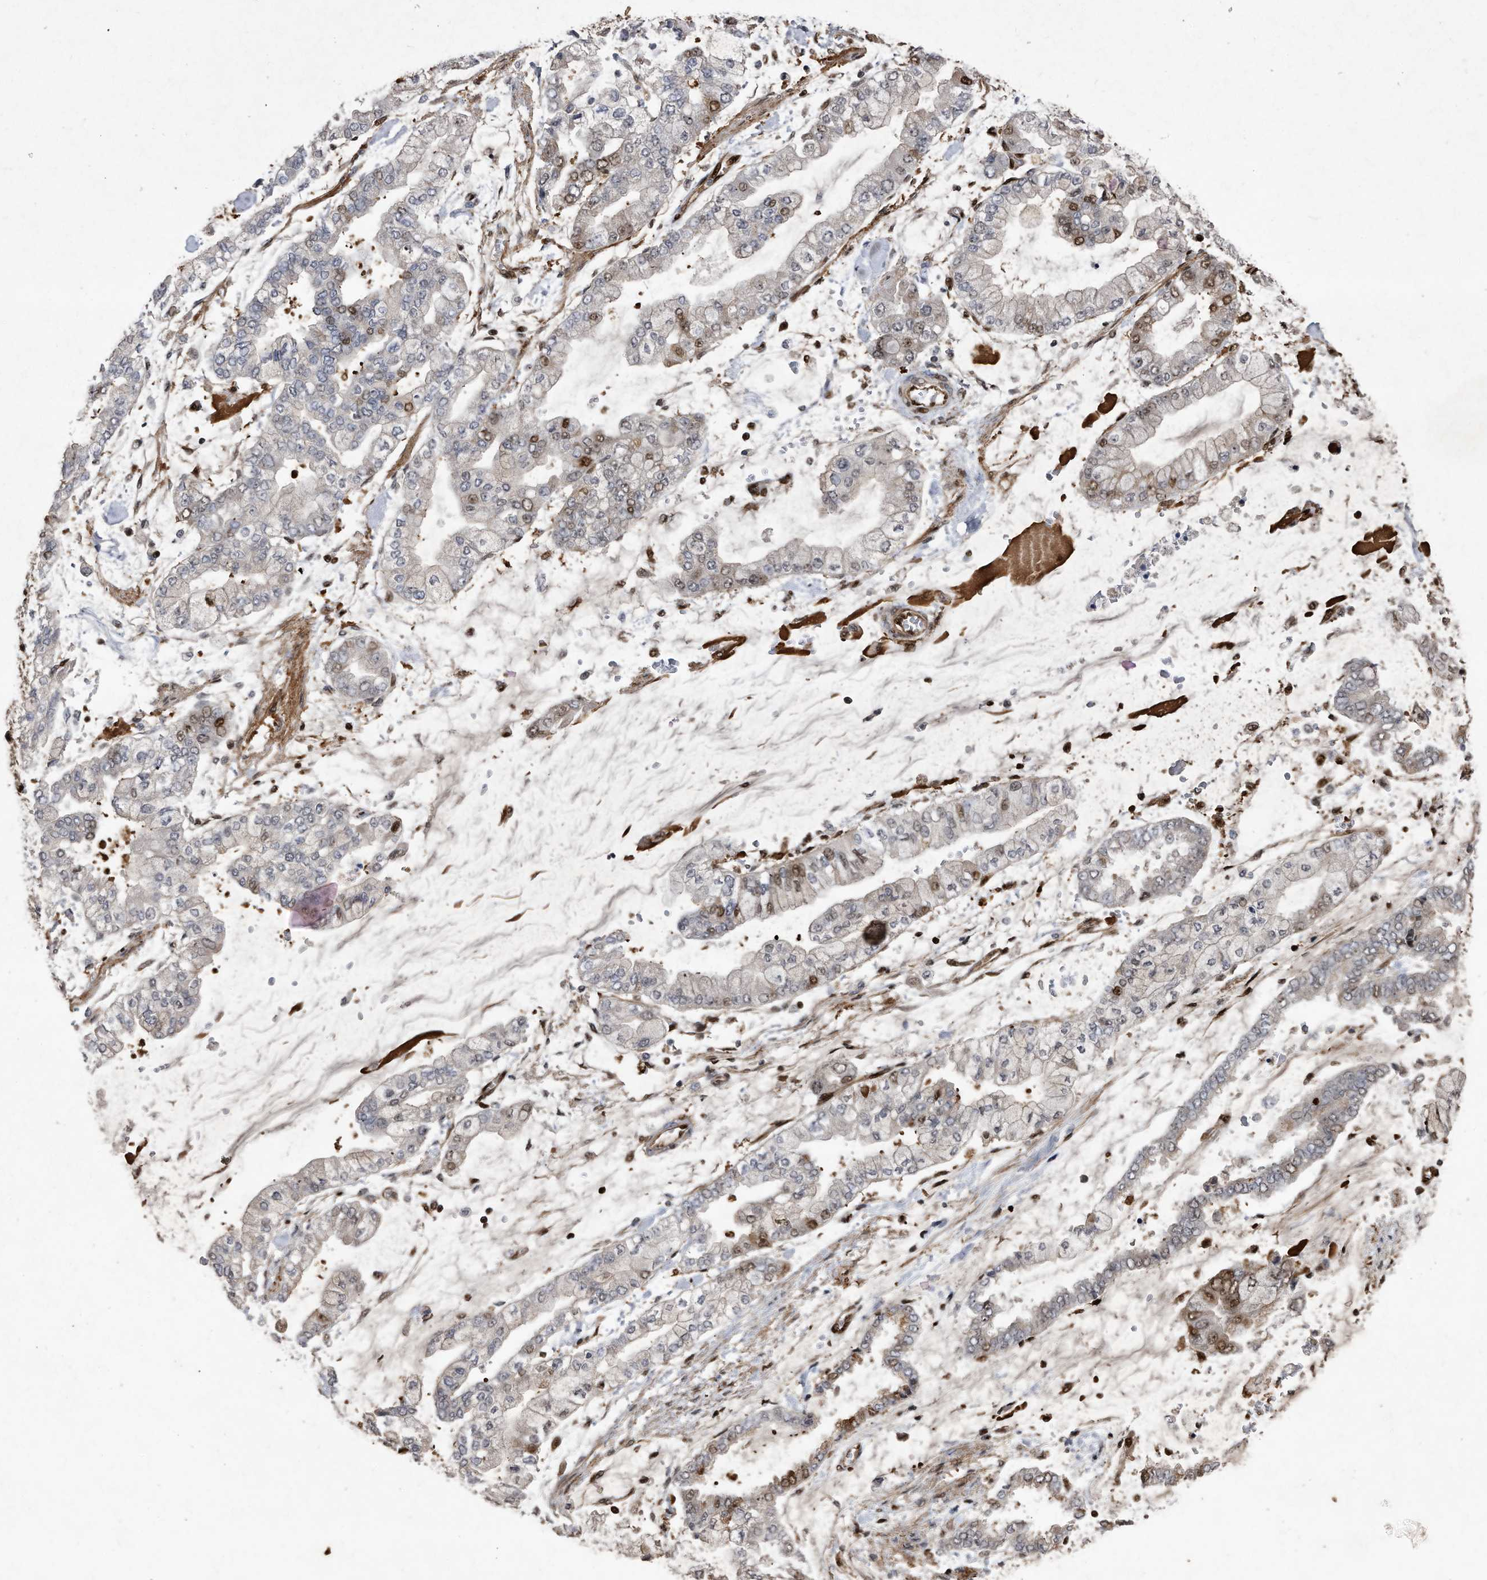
{"staining": {"intensity": "moderate", "quantity": "<25%", "location": "nuclear"}, "tissue": "stomach cancer", "cell_type": "Tumor cells", "image_type": "cancer", "snomed": [{"axis": "morphology", "description": "Normal tissue, NOS"}, {"axis": "morphology", "description": "Adenocarcinoma, NOS"}, {"axis": "topography", "description": "Stomach, upper"}, {"axis": "topography", "description": "Stomach"}], "caption": "A micrograph of stomach adenocarcinoma stained for a protein exhibits moderate nuclear brown staining in tumor cells. (brown staining indicates protein expression, while blue staining denotes nuclei).", "gene": "RAD23B", "patient": {"sex": "male", "age": 76}}